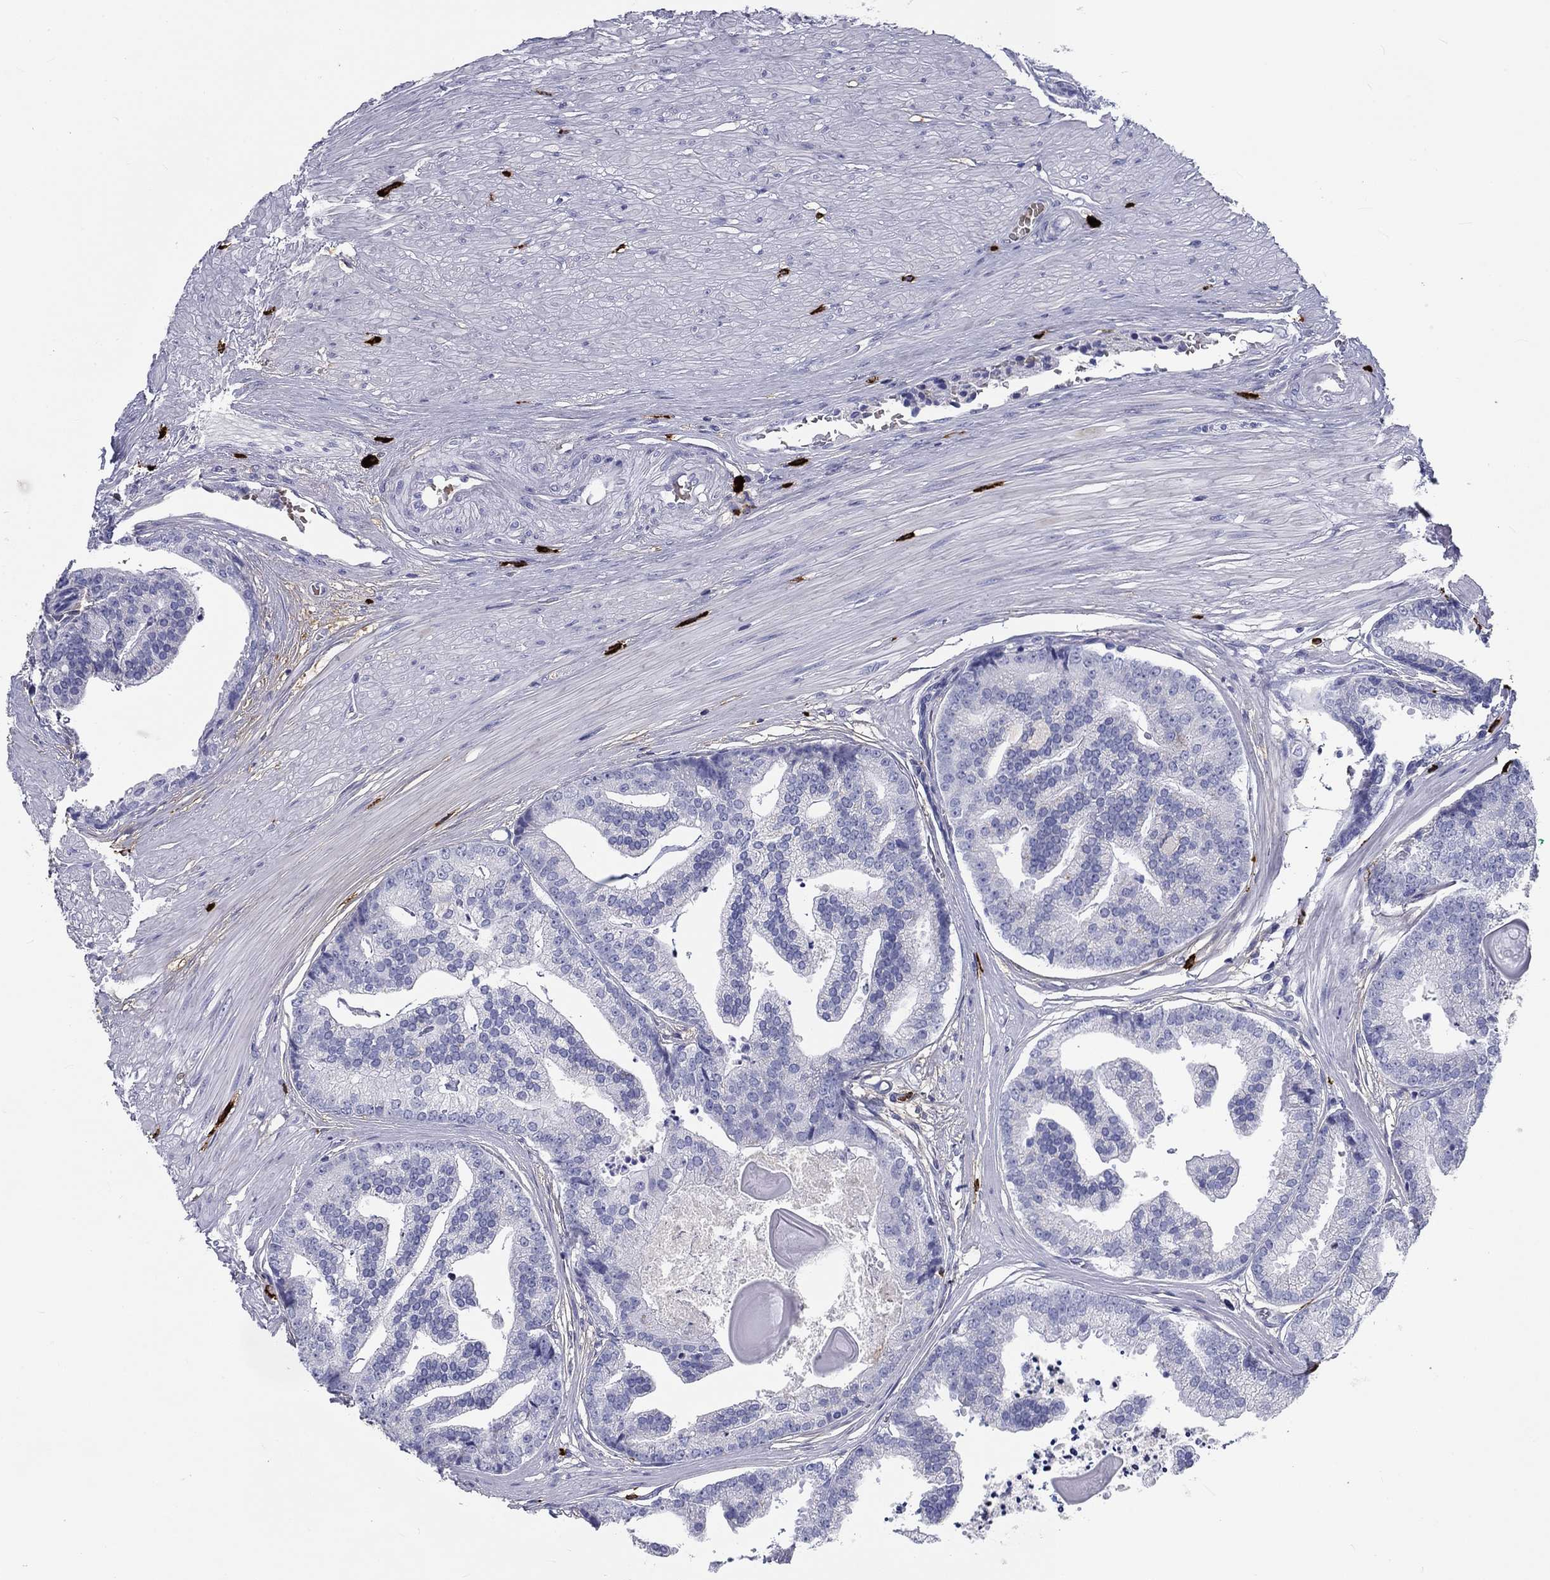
{"staining": {"intensity": "negative", "quantity": "none", "location": "none"}, "tissue": "prostate cancer", "cell_type": "Tumor cells", "image_type": "cancer", "snomed": [{"axis": "morphology", "description": "Adenocarcinoma, NOS"}, {"axis": "topography", "description": "Prostate and seminal vesicle, NOS"}, {"axis": "topography", "description": "Prostate"}], "caption": "Tumor cells show no significant positivity in prostate cancer (adenocarcinoma).", "gene": "CD40LG", "patient": {"sex": "male", "age": 44}}